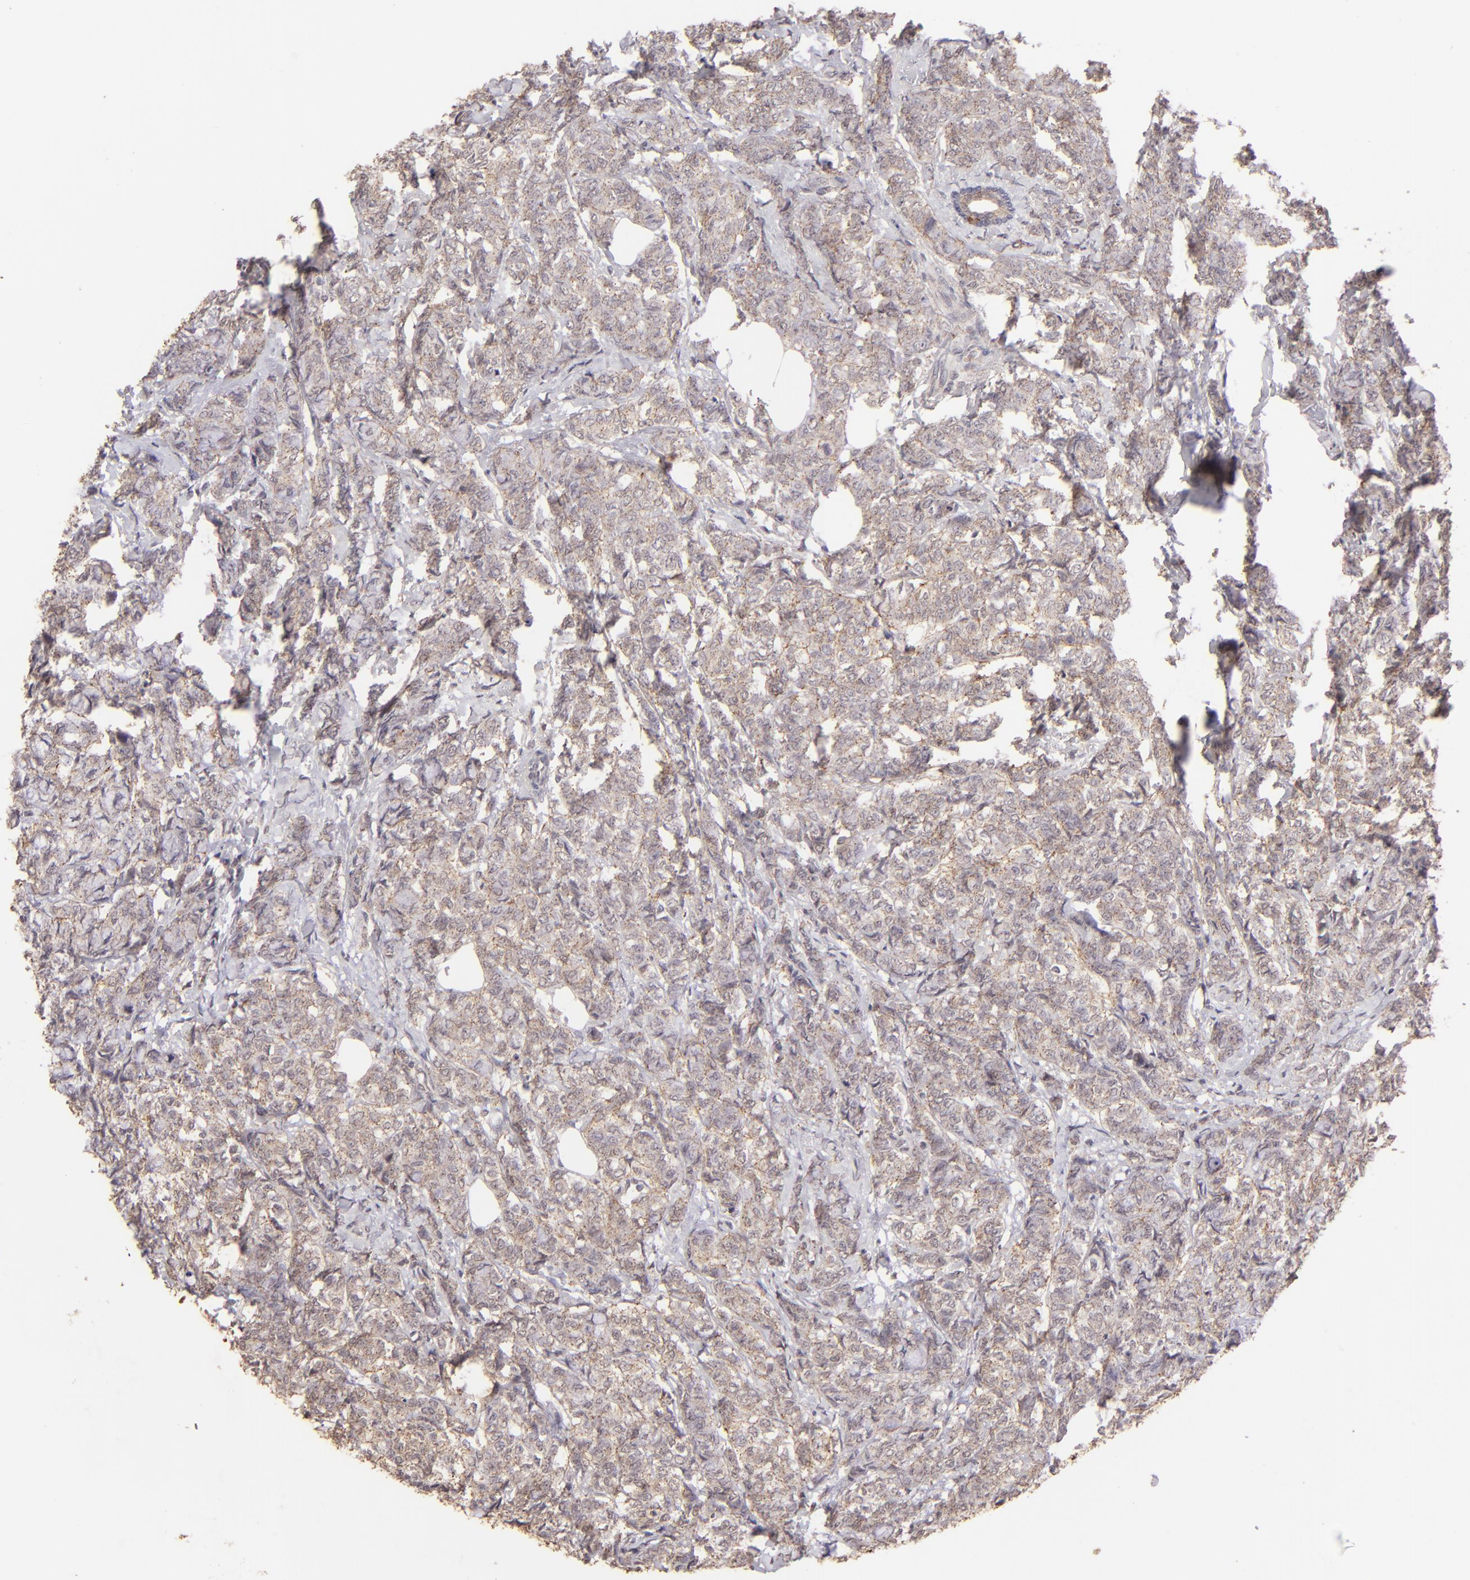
{"staining": {"intensity": "weak", "quantity": ">75%", "location": "cytoplasmic/membranous"}, "tissue": "breast cancer", "cell_type": "Tumor cells", "image_type": "cancer", "snomed": [{"axis": "morphology", "description": "Lobular carcinoma"}, {"axis": "topography", "description": "Breast"}], "caption": "Immunohistochemistry (IHC) of human lobular carcinoma (breast) reveals low levels of weak cytoplasmic/membranous positivity in about >75% of tumor cells.", "gene": "CLDN1", "patient": {"sex": "female", "age": 60}}